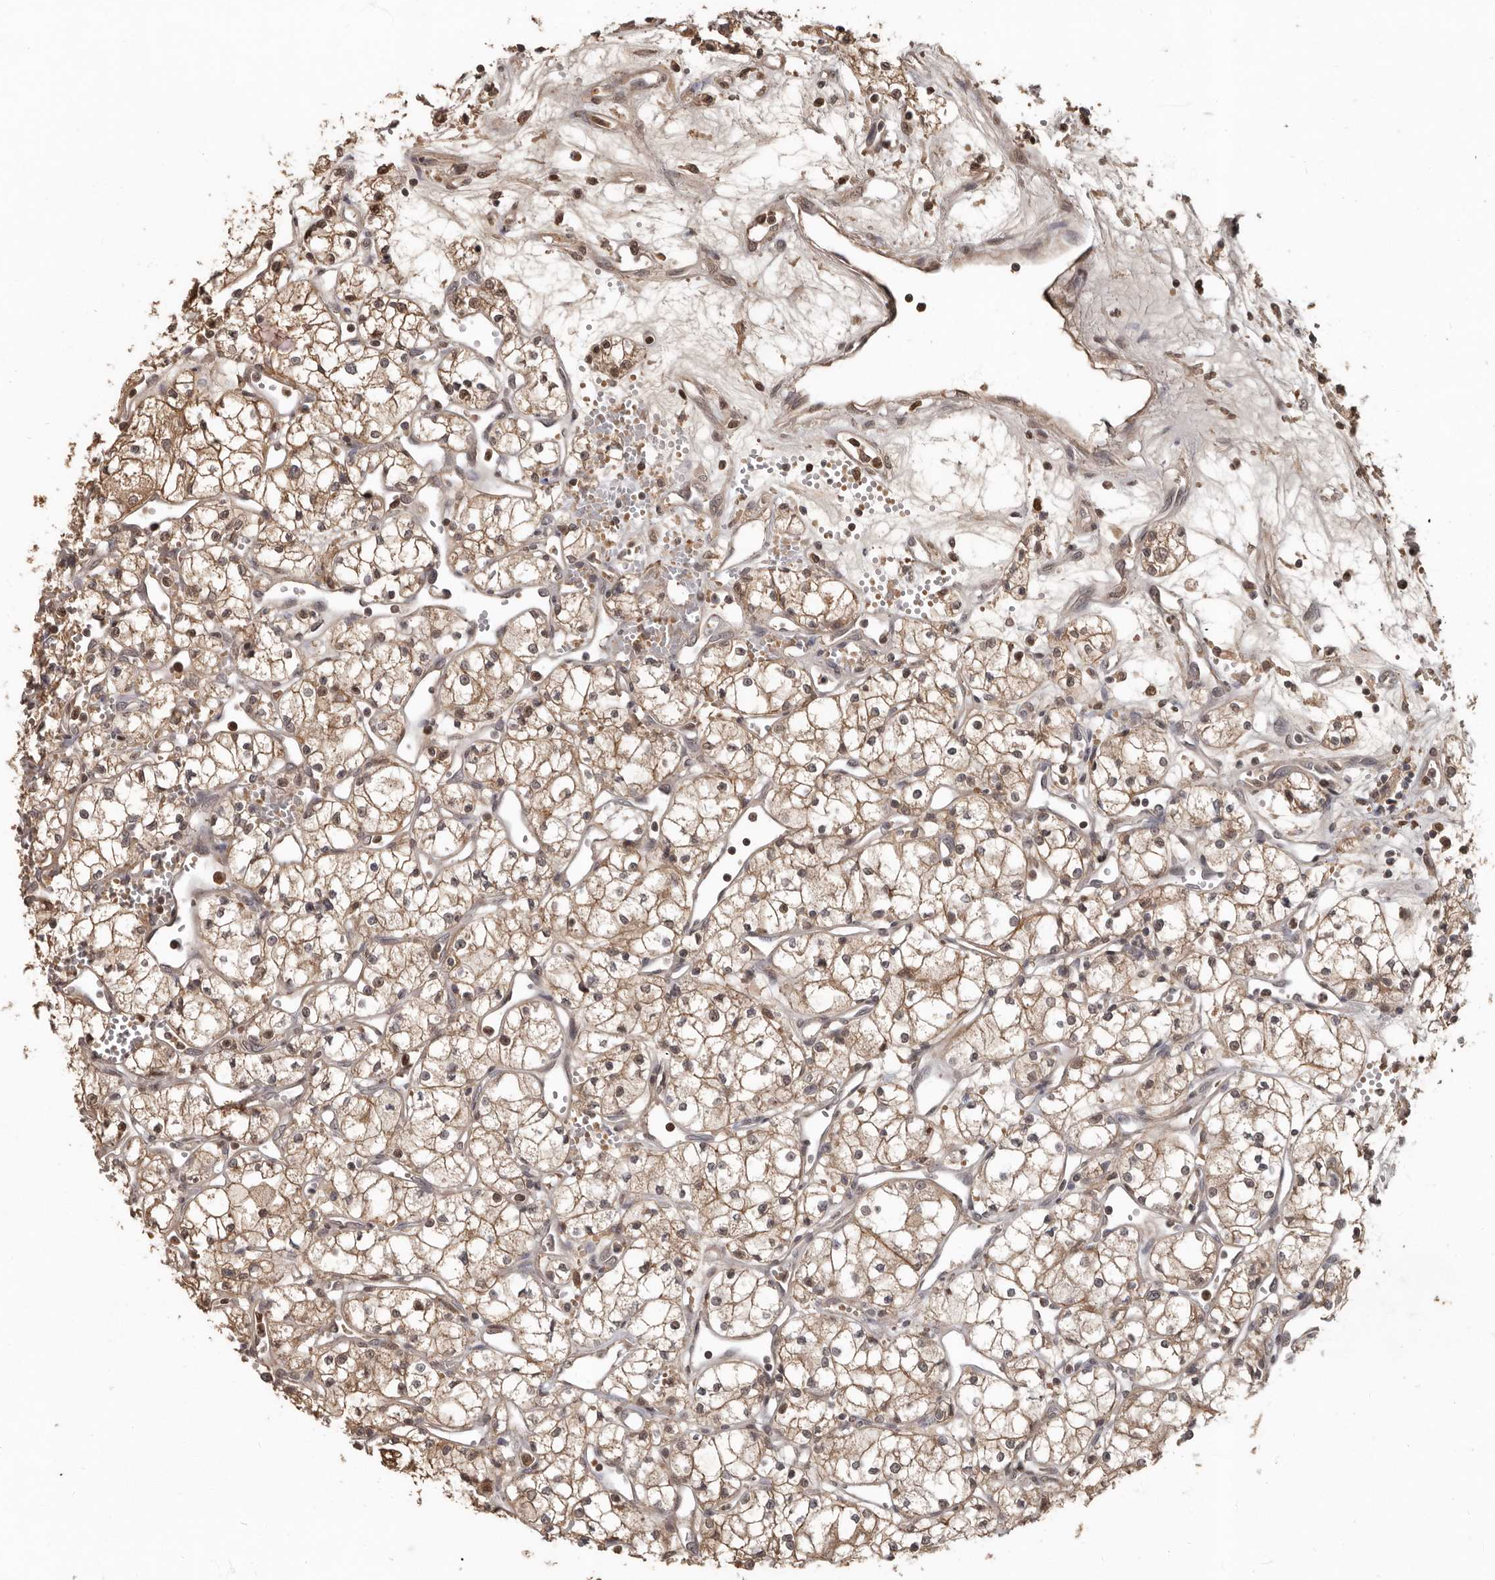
{"staining": {"intensity": "weak", "quantity": ">75%", "location": "cytoplasmic/membranous"}, "tissue": "renal cancer", "cell_type": "Tumor cells", "image_type": "cancer", "snomed": [{"axis": "morphology", "description": "Adenocarcinoma, NOS"}, {"axis": "topography", "description": "Kidney"}], "caption": "Immunohistochemistry (IHC) image of neoplastic tissue: human renal cancer (adenocarcinoma) stained using immunohistochemistry displays low levels of weak protein expression localized specifically in the cytoplasmic/membranous of tumor cells, appearing as a cytoplasmic/membranous brown color.", "gene": "LRGUK", "patient": {"sex": "male", "age": 59}}